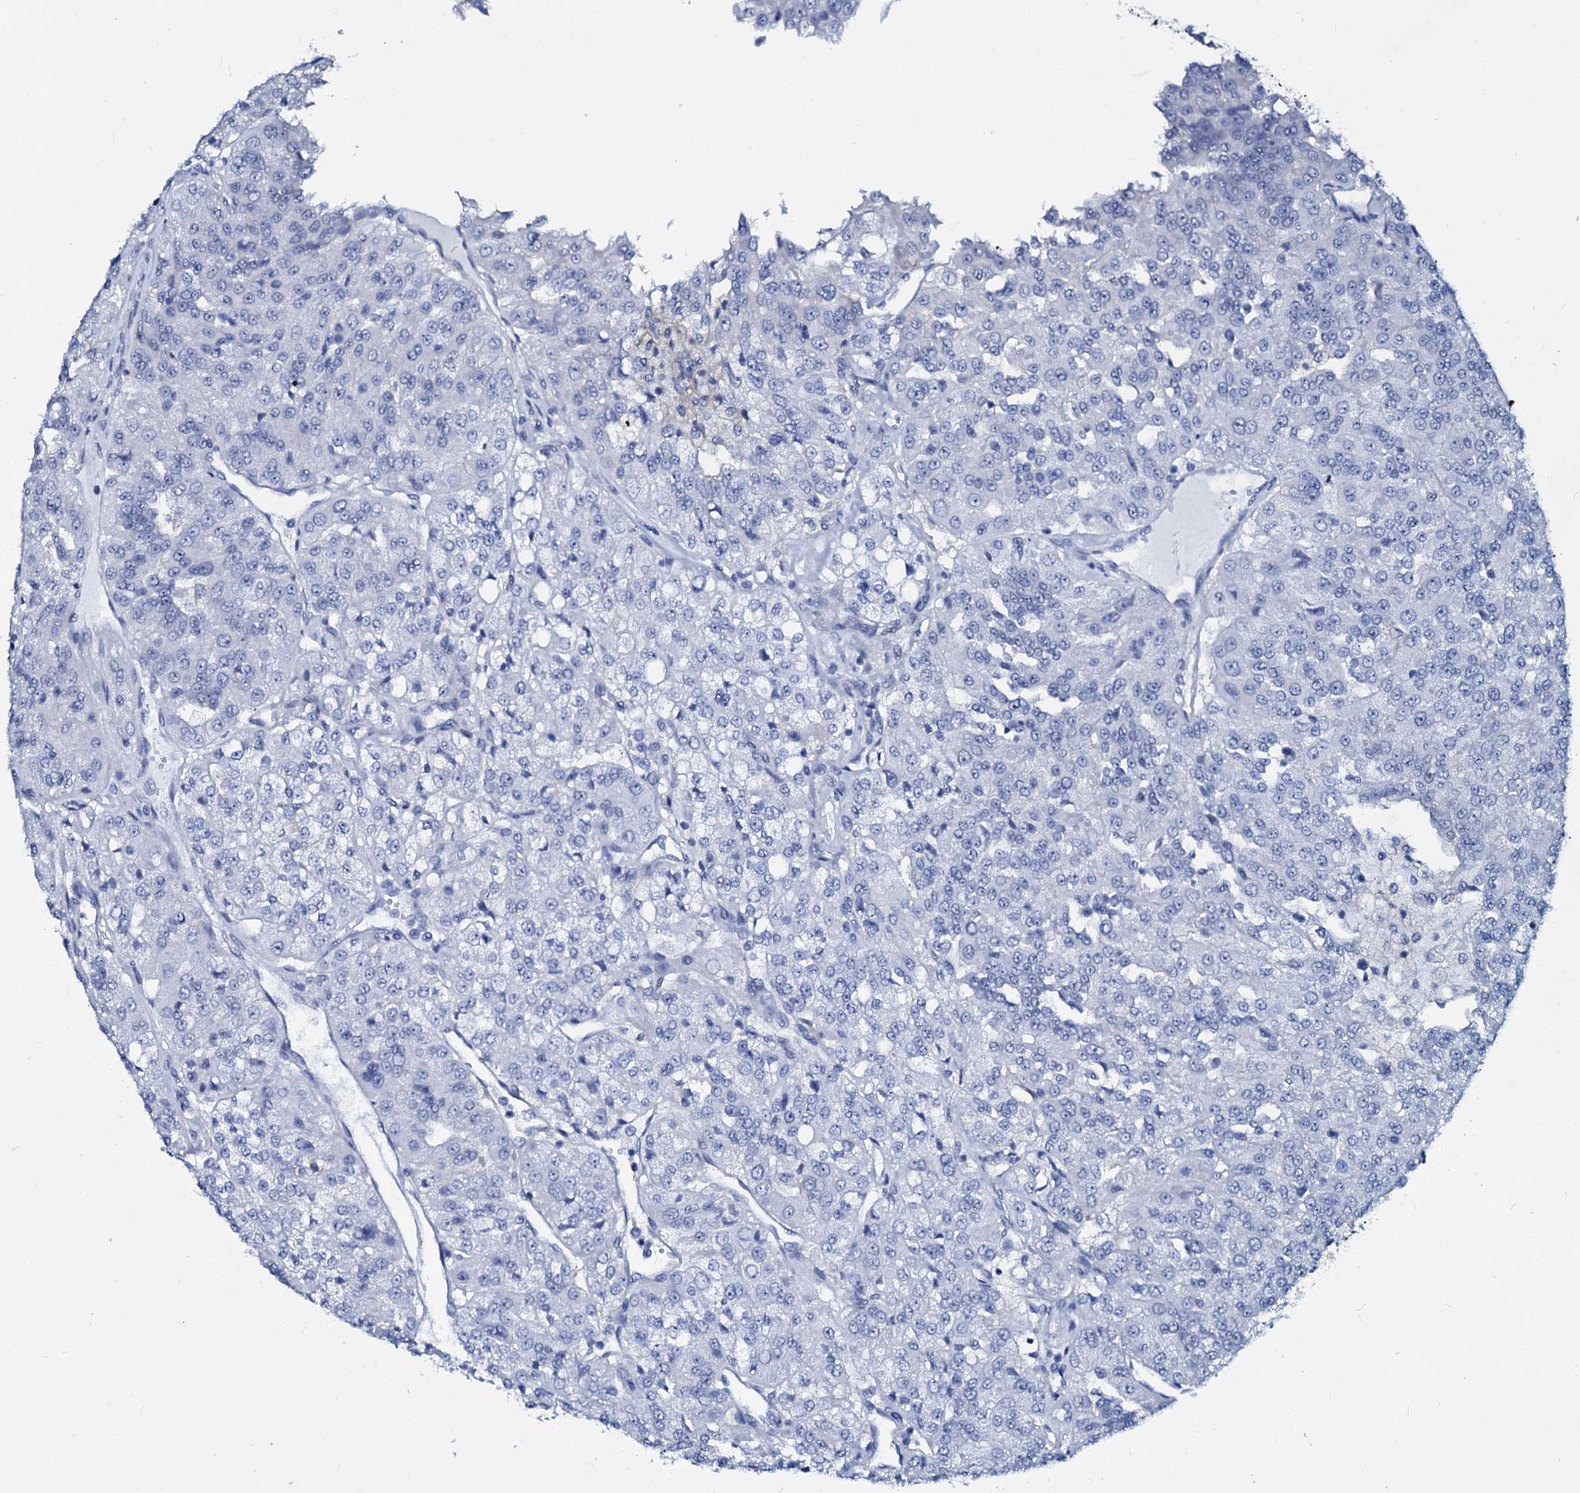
{"staining": {"intensity": "negative", "quantity": "none", "location": "none"}, "tissue": "renal cancer", "cell_type": "Tumor cells", "image_type": "cancer", "snomed": [{"axis": "morphology", "description": "Adenocarcinoma, NOS"}, {"axis": "topography", "description": "Kidney"}], "caption": "Tumor cells show no significant protein expression in renal cancer (adenocarcinoma).", "gene": "SLC4A7", "patient": {"sex": "female", "age": 63}}